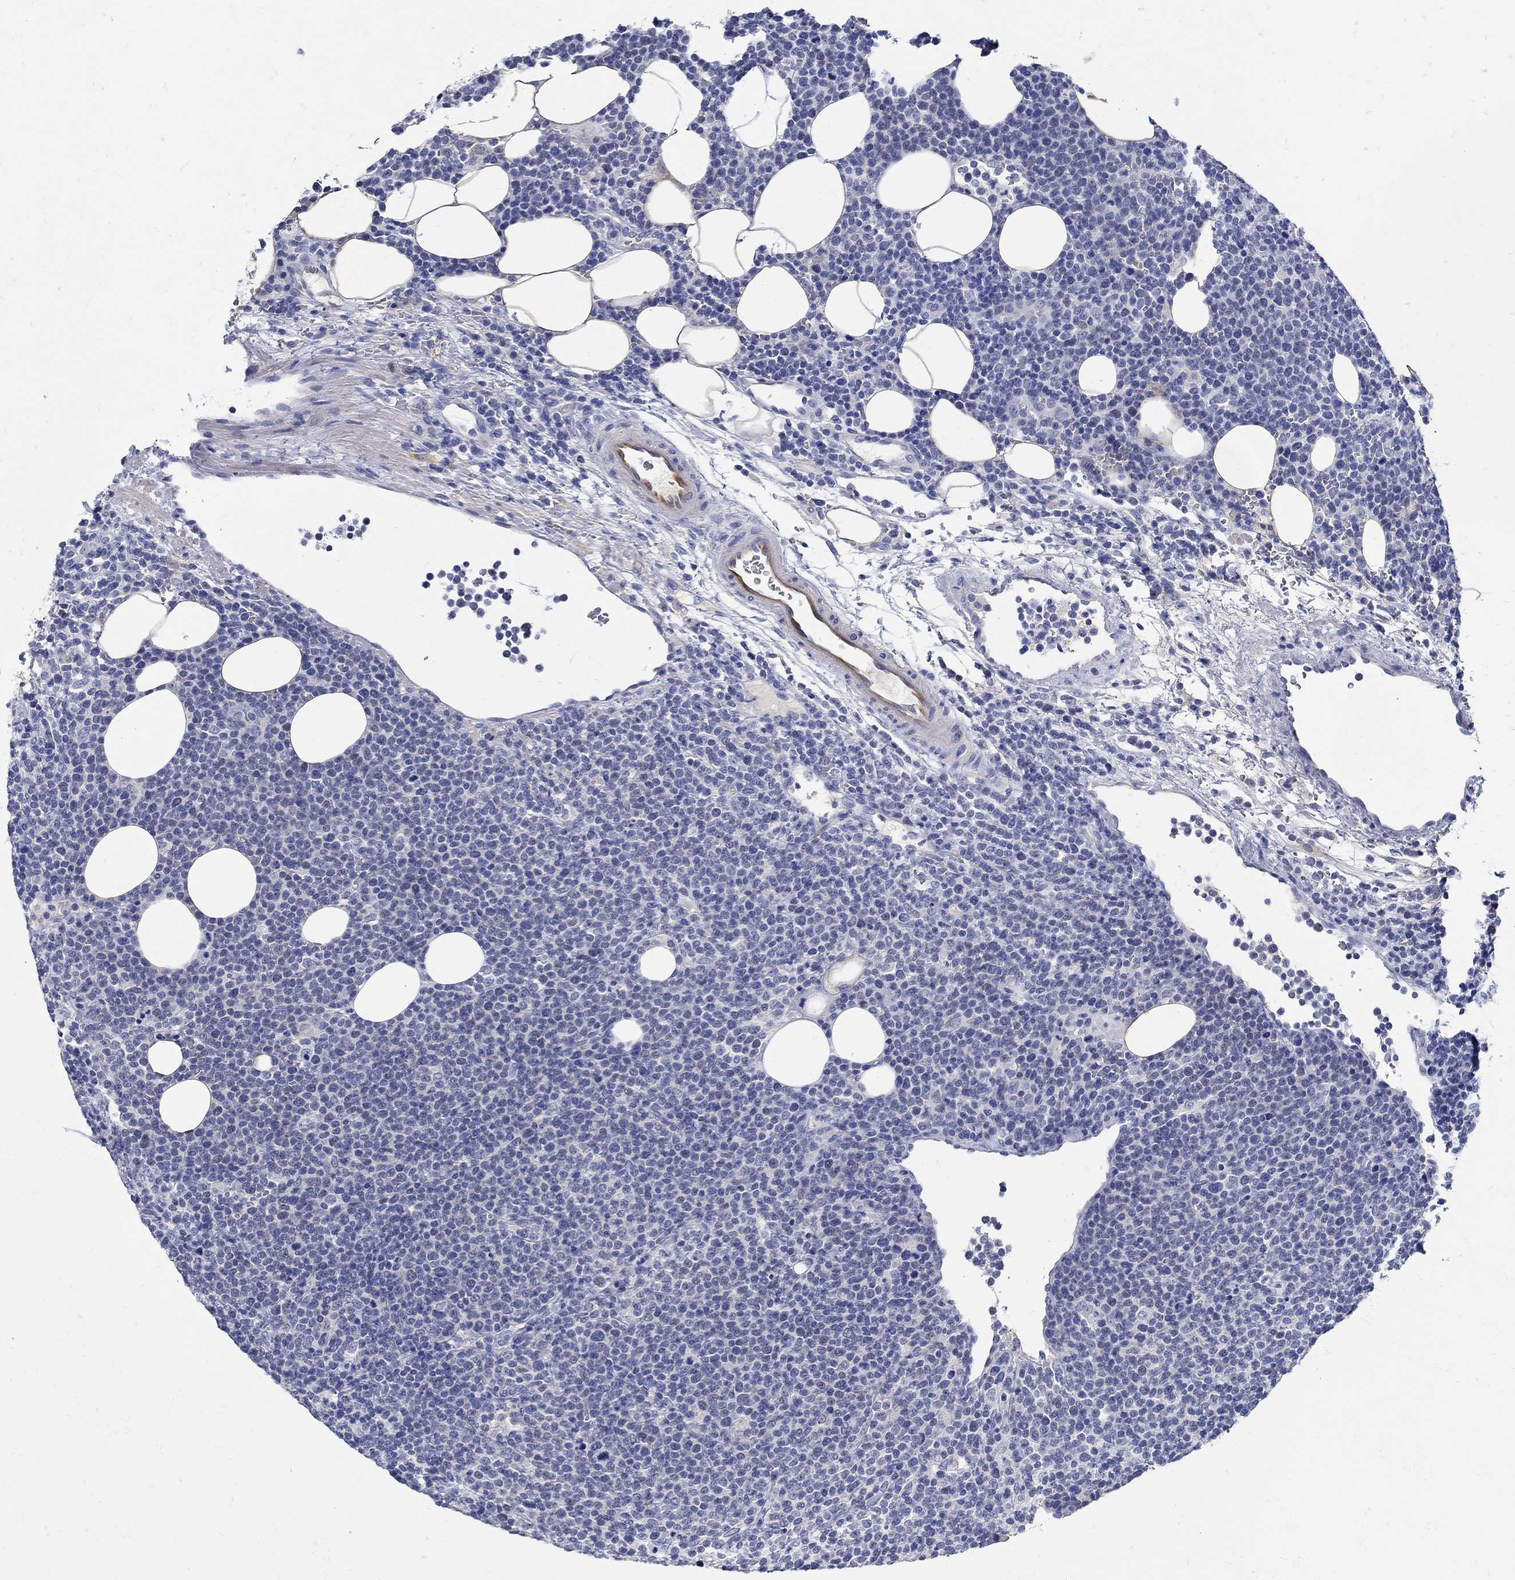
{"staining": {"intensity": "negative", "quantity": "none", "location": "none"}, "tissue": "lymphoma", "cell_type": "Tumor cells", "image_type": "cancer", "snomed": [{"axis": "morphology", "description": "Malignant lymphoma, non-Hodgkin's type, High grade"}, {"axis": "topography", "description": "Lymph node"}], "caption": "DAB (3,3'-diaminobenzidine) immunohistochemical staining of lymphoma shows no significant positivity in tumor cells.", "gene": "NOS1", "patient": {"sex": "male", "age": 61}}